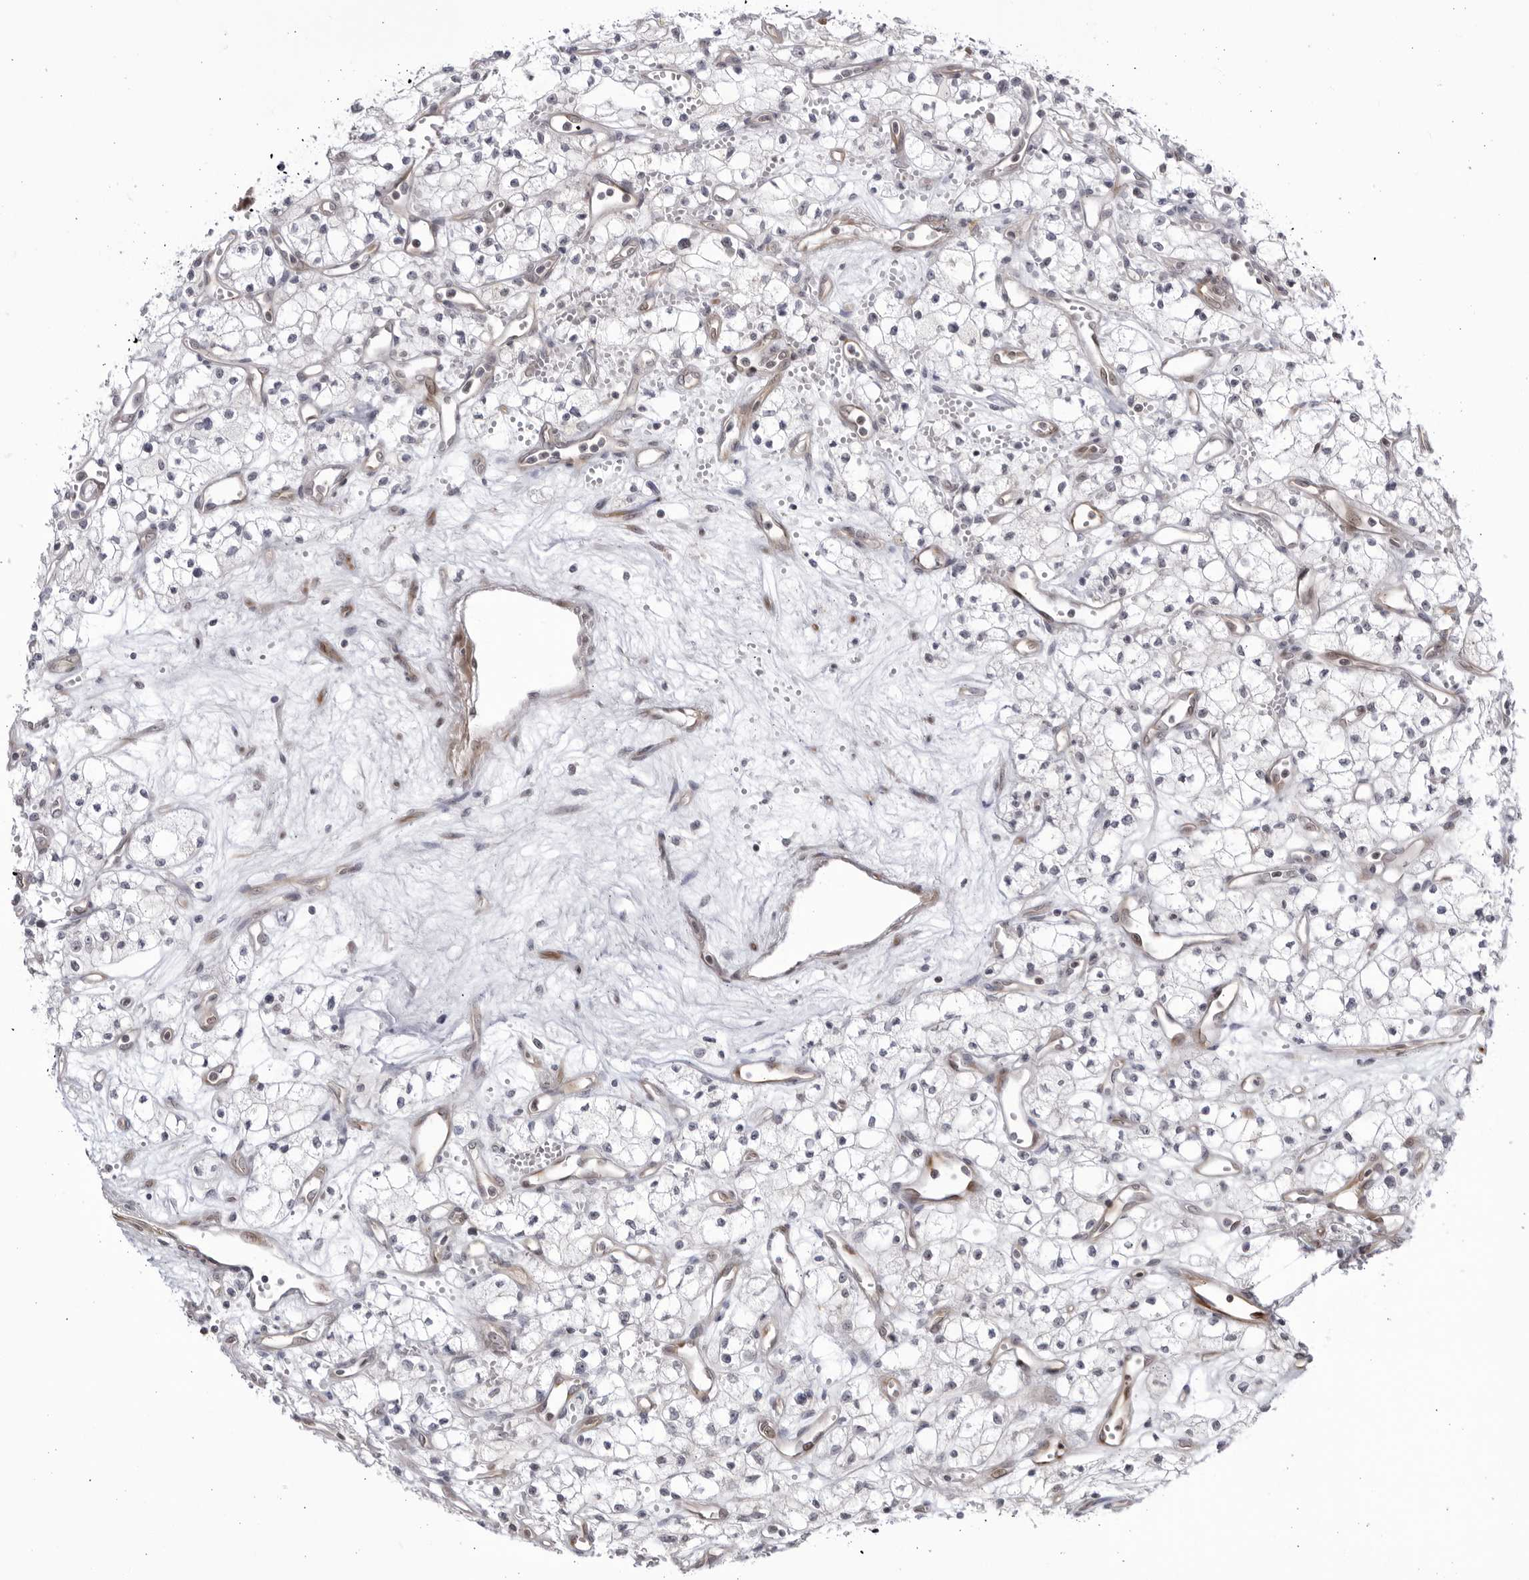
{"staining": {"intensity": "negative", "quantity": "none", "location": "none"}, "tissue": "renal cancer", "cell_type": "Tumor cells", "image_type": "cancer", "snomed": [{"axis": "morphology", "description": "Adenocarcinoma, NOS"}, {"axis": "topography", "description": "Kidney"}], "caption": "Human renal cancer (adenocarcinoma) stained for a protein using IHC reveals no expression in tumor cells.", "gene": "CNBD1", "patient": {"sex": "male", "age": 59}}